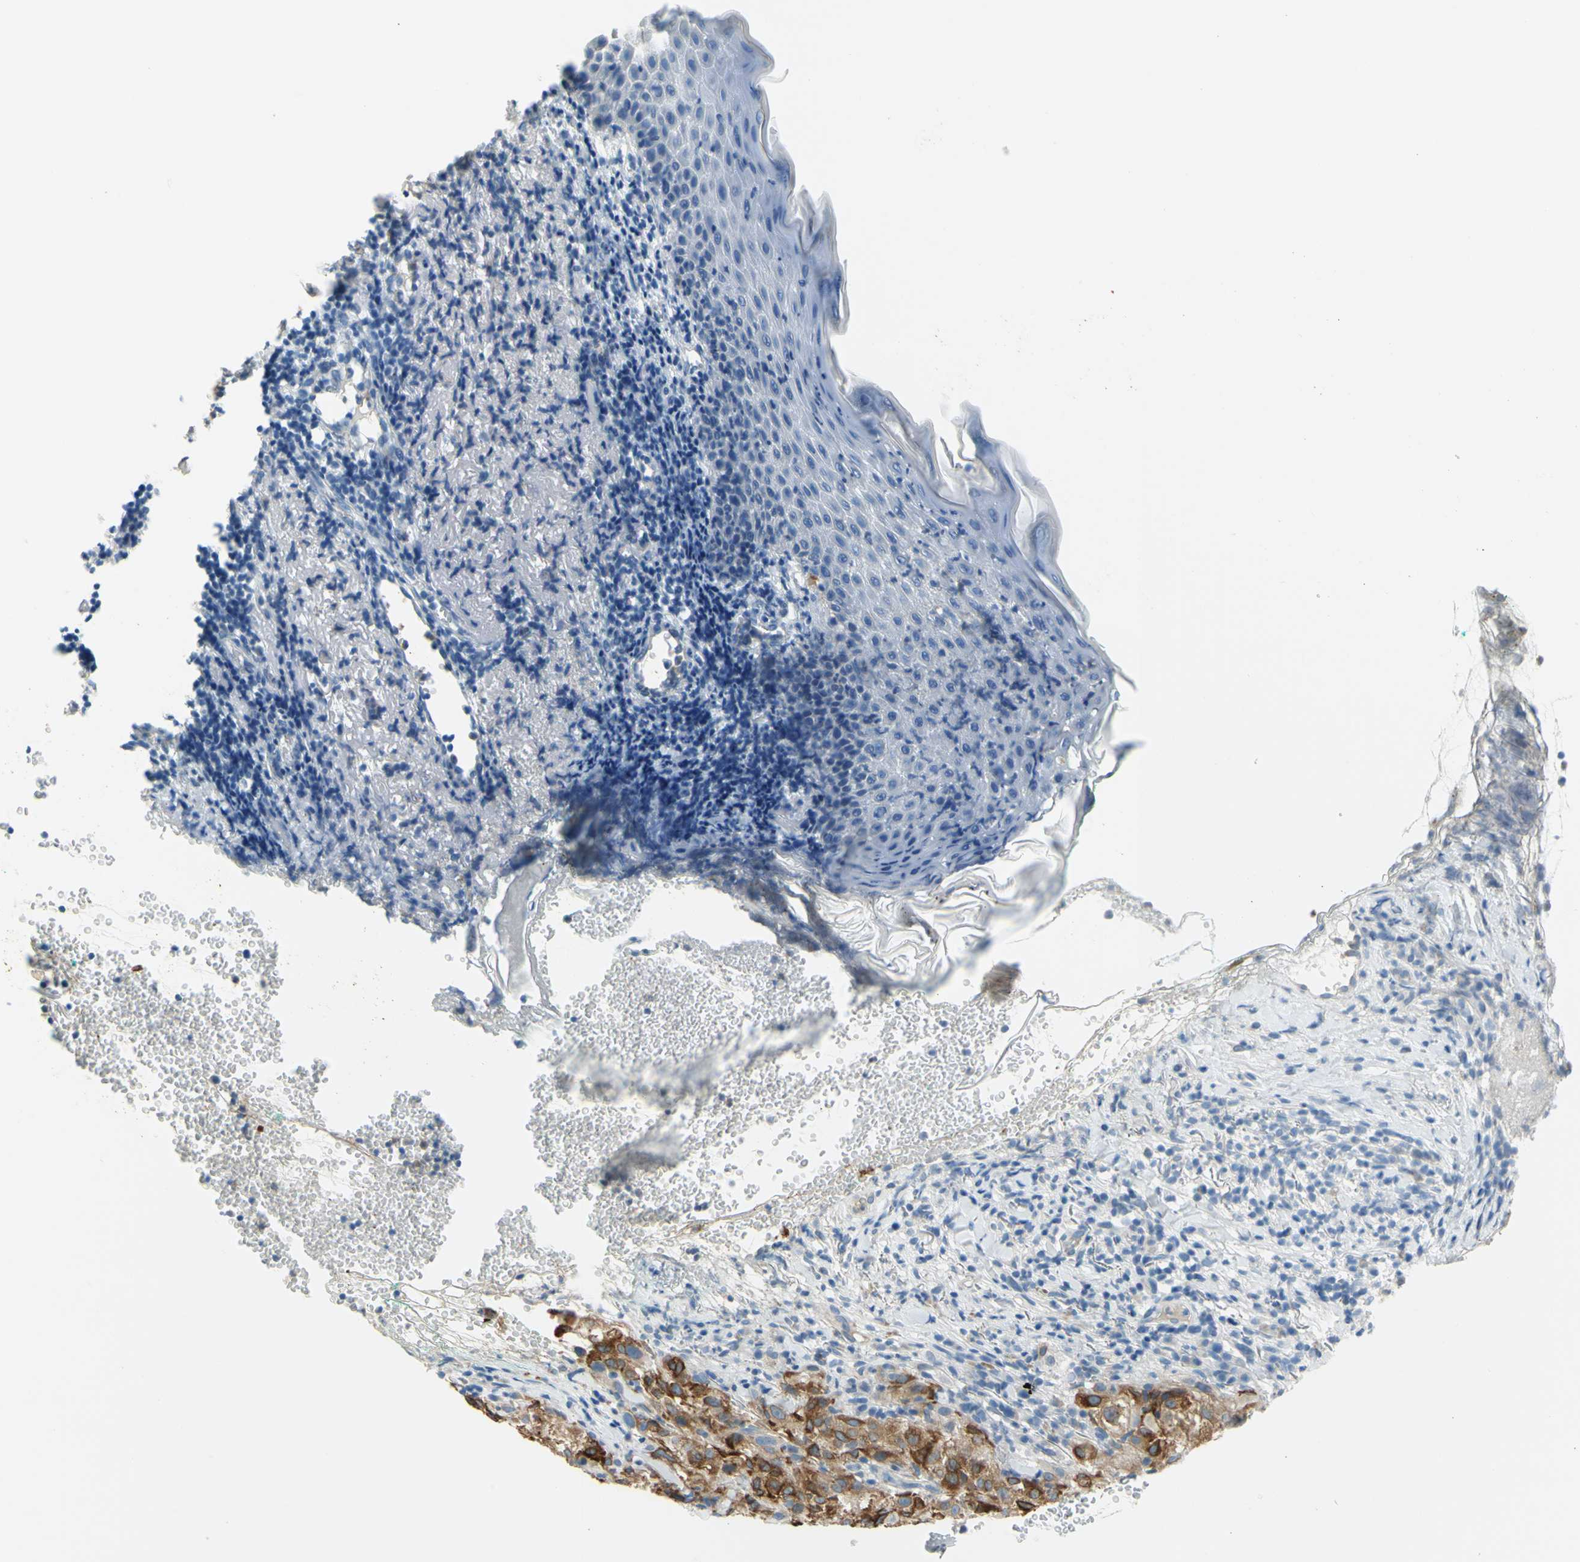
{"staining": {"intensity": "strong", "quantity": ">75%", "location": "cytoplasmic/membranous"}, "tissue": "melanoma", "cell_type": "Tumor cells", "image_type": "cancer", "snomed": [{"axis": "morphology", "description": "Necrosis, NOS"}, {"axis": "morphology", "description": "Malignant melanoma, NOS"}, {"axis": "topography", "description": "Skin"}], "caption": "Tumor cells reveal high levels of strong cytoplasmic/membranous expression in approximately >75% of cells in human malignant melanoma. (Brightfield microscopy of DAB IHC at high magnification).", "gene": "DCT", "patient": {"sex": "female", "age": 87}}